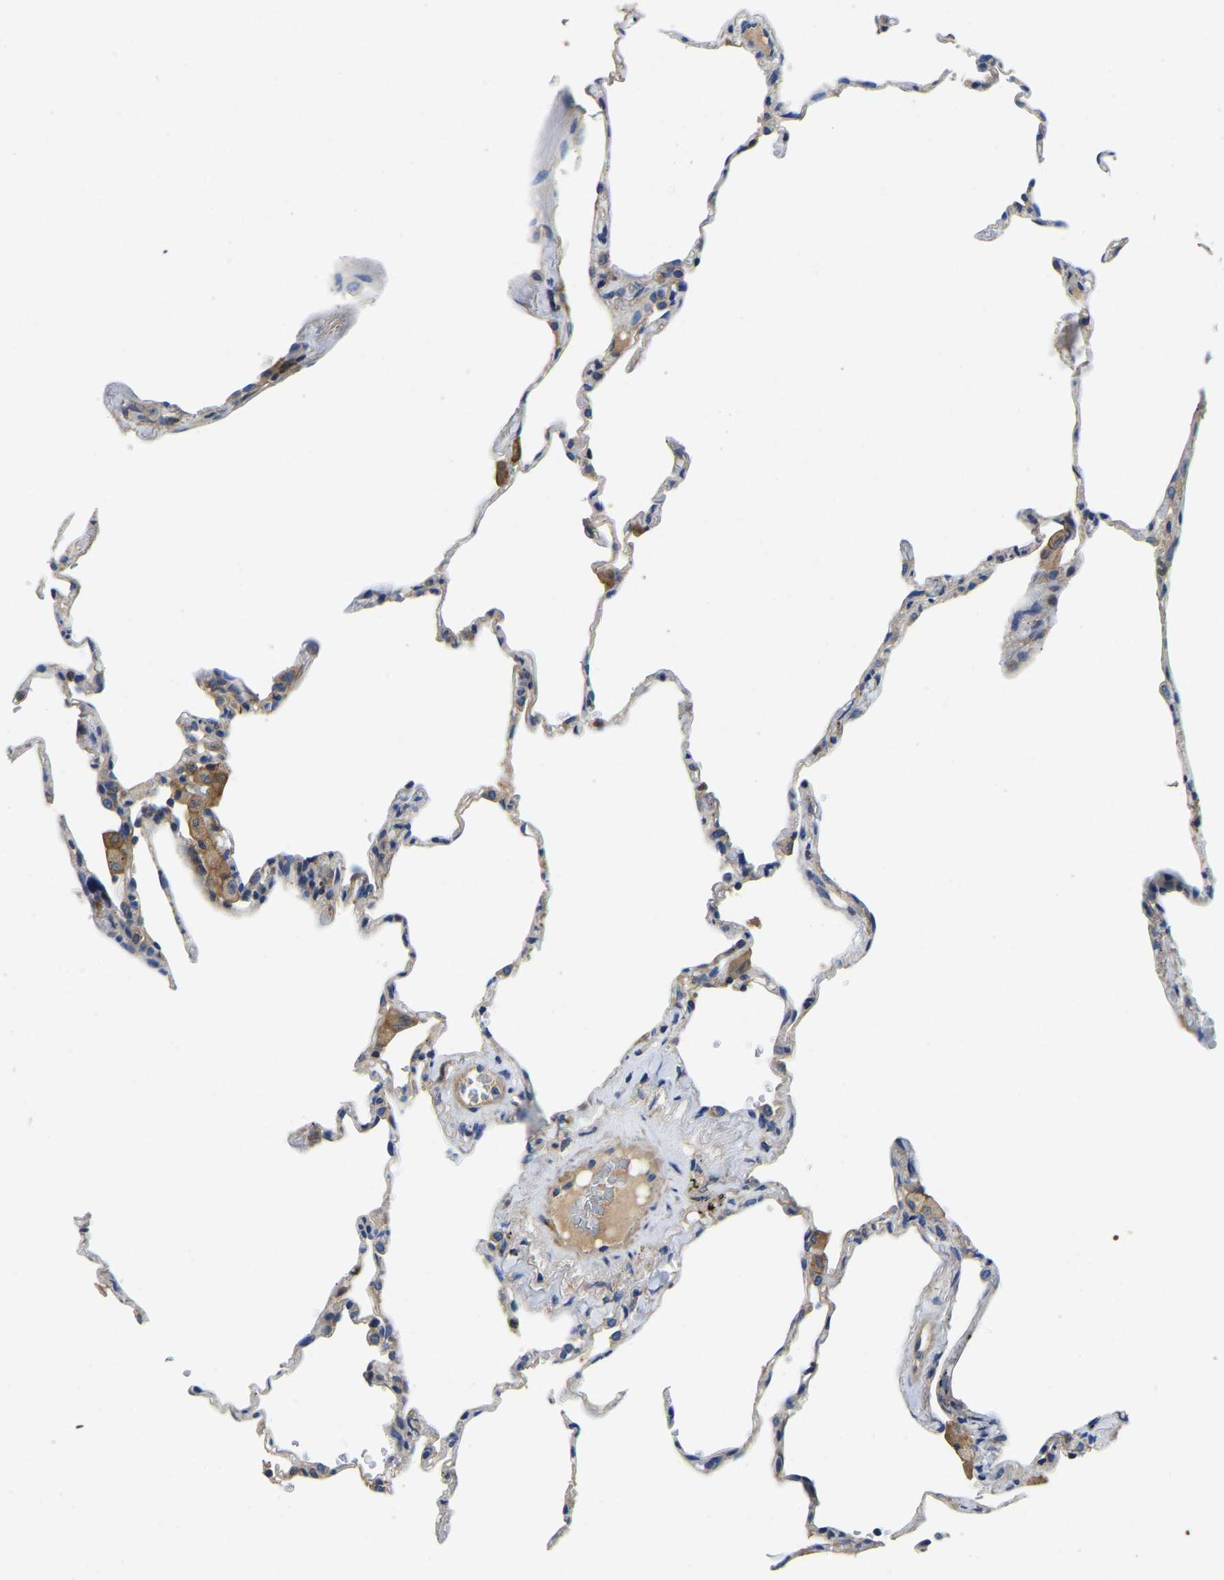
{"staining": {"intensity": "negative", "quantity": "none", "location": "none"}, "tissue": "lung", "cell_type": "Alveolar cells", "image_type": "normal", "snomed": [{"axis": "morphology", "description": "Normal tissue, NOS"}, {"axis": "topography", "description": "Lung"}], "caption": "Normal lung was stained to show a protein in brown. There is no significant staining in alveolar cells.", "gene": "STAT2", "patient": {"sex": "male", "age": 59}}